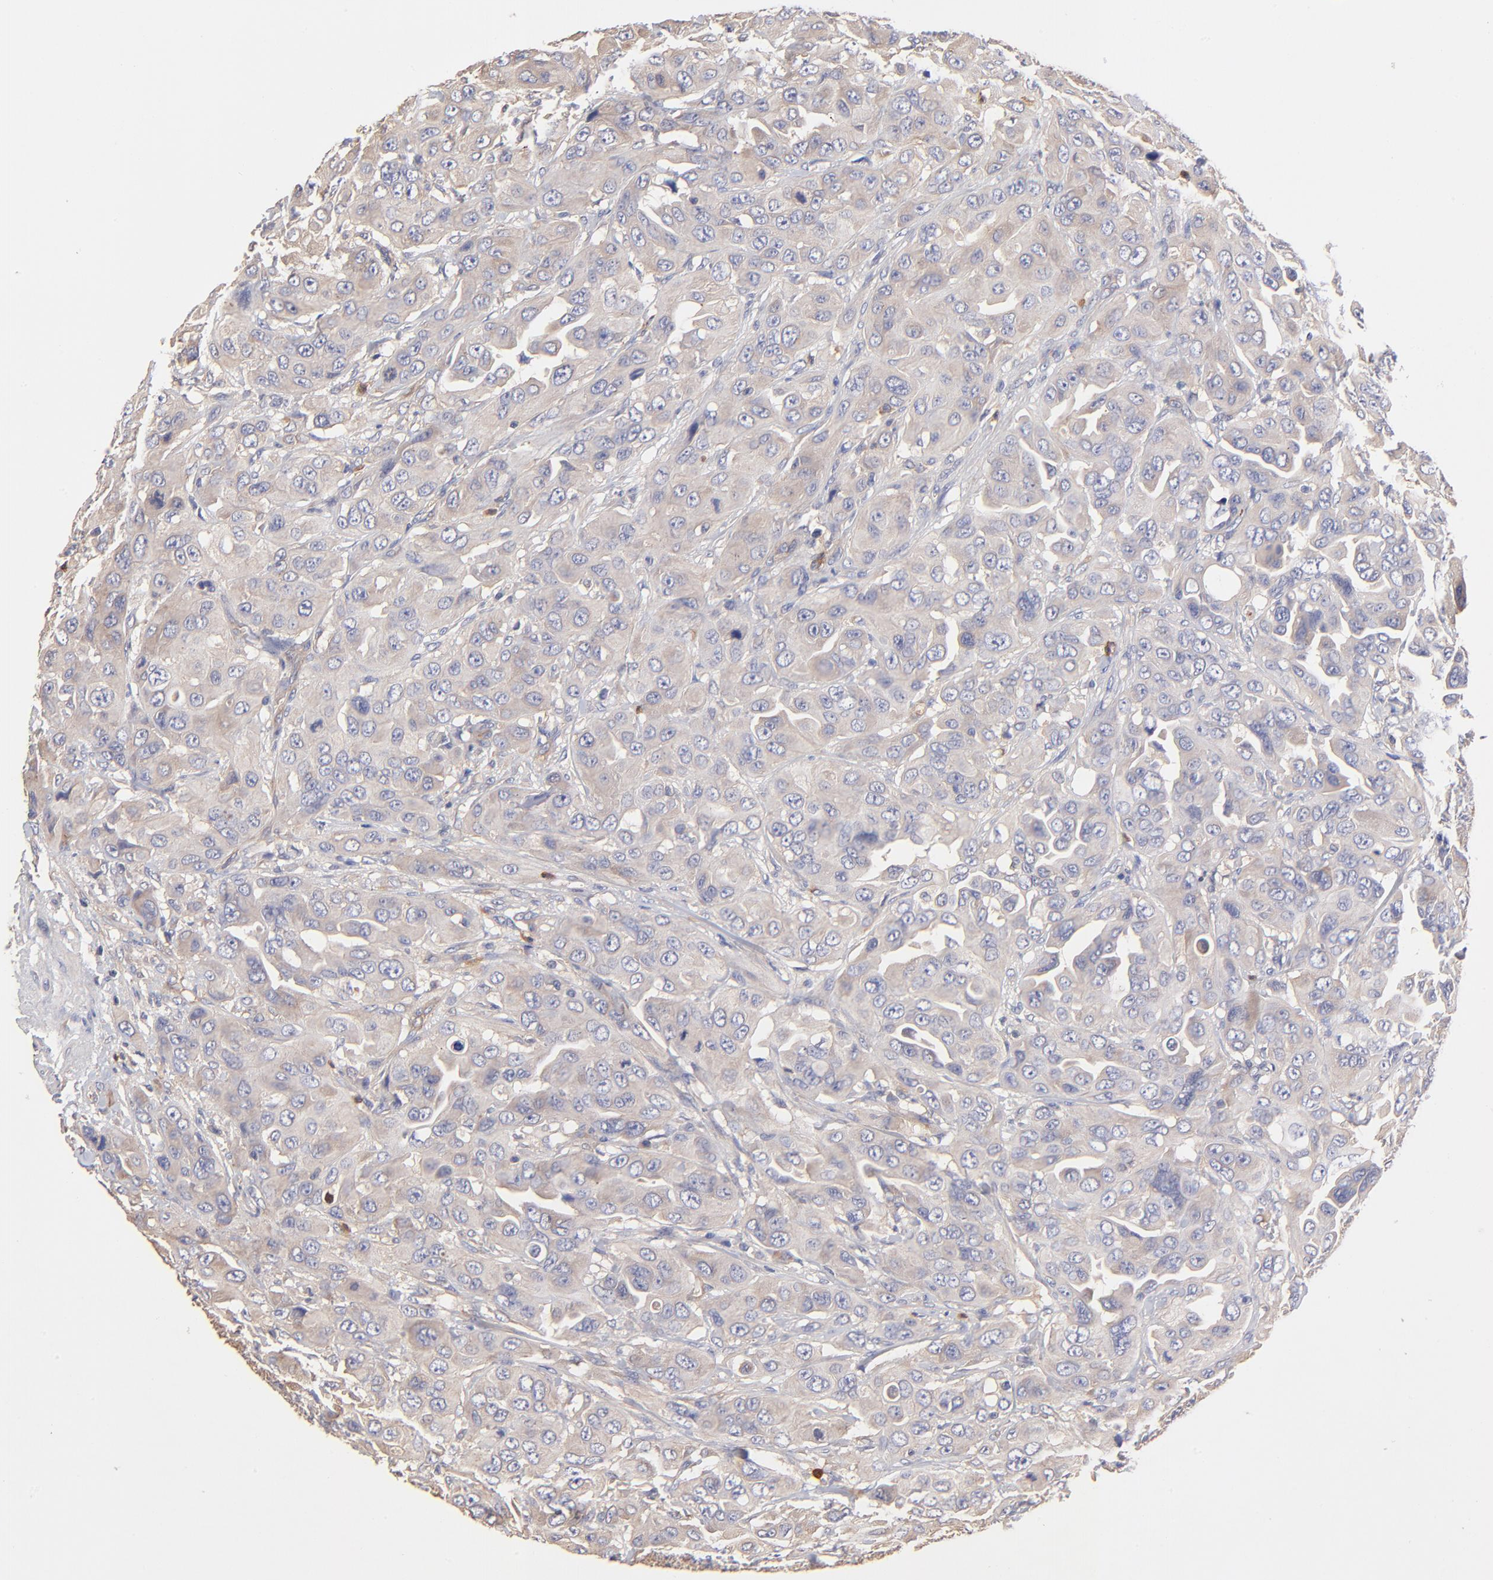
{"staining": {"intensity": "weak", "quantity": "<25%", "location": "cytoplasmic/membranous"}, "tissue": "urothelial cancer", "cell_type": "Tumor cells", "image_type": "cancer", "snomed": [{"axis": "morphology", "description": "Urothelial carcinoma, High grade"}, {"axis": "topography", "description": "Urinary bladder"}], "caption": "Tumor cells are negative for brown protein staining in urothelial carcinoma (high-grade).", "gene": "ASB7", "patient": {"sex": "male", "age": 73}}